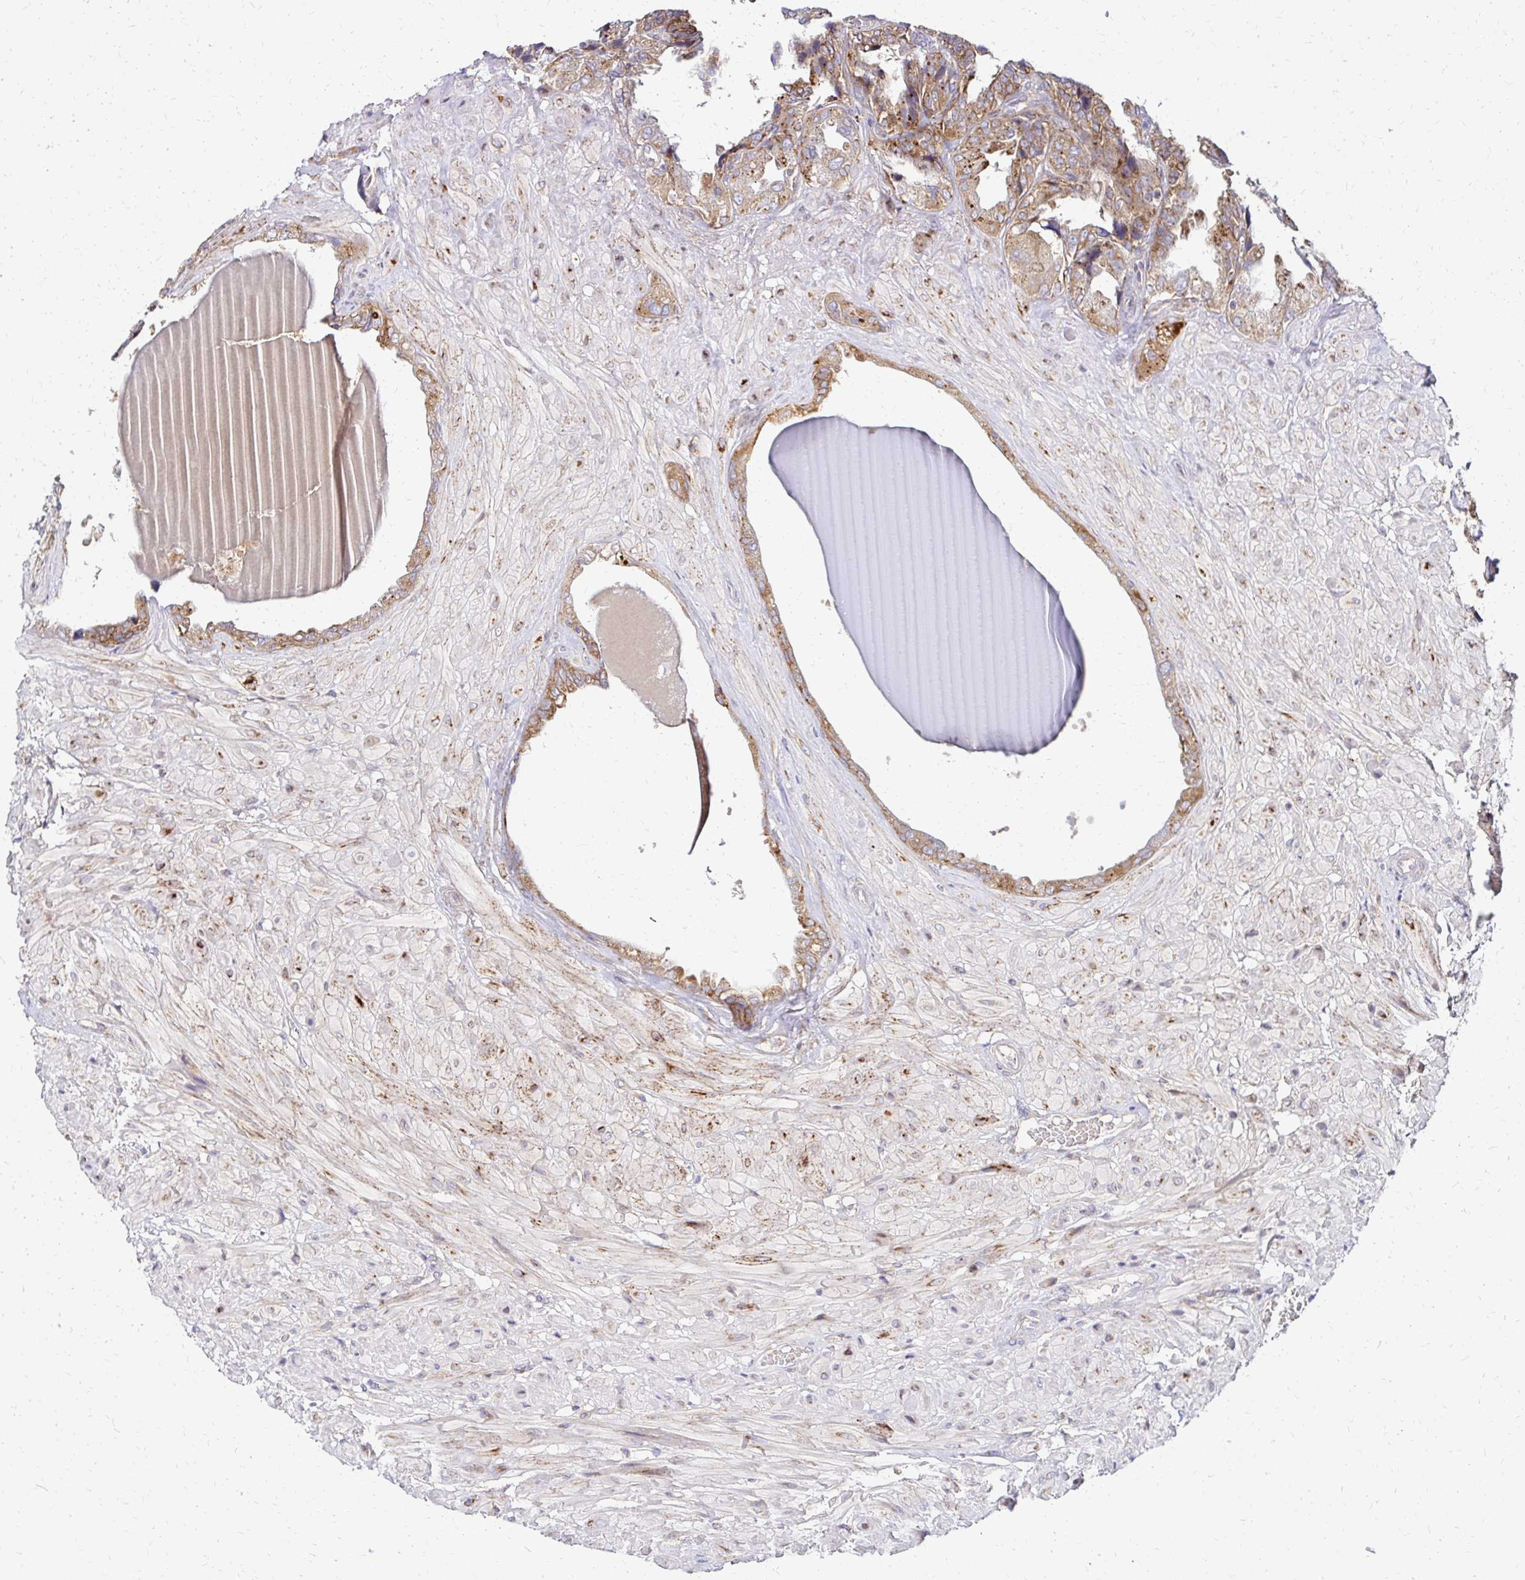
{"staining": {"intensity": "moderate", "quantity": ">75%", "location": "cytoplasmic/membranous"}, "tissue": "seminal vesicle", "cell_type": "Glandular cells", "image_type": "normal", "snomed": [{"axis": "morphology", "description": "Normal tissue, NOS"}, {"axis": "topography", "description": "Seminal veicle"}], "caption": "This is a micrograph of immunohistochemistry (IHC) staining of normal seminal vesicle, which shows moderate positivity in the cytoplasmic/membranous of glandular cells.", "gene": "IDUA", "patient": {"sex": "male", "age": 55}}